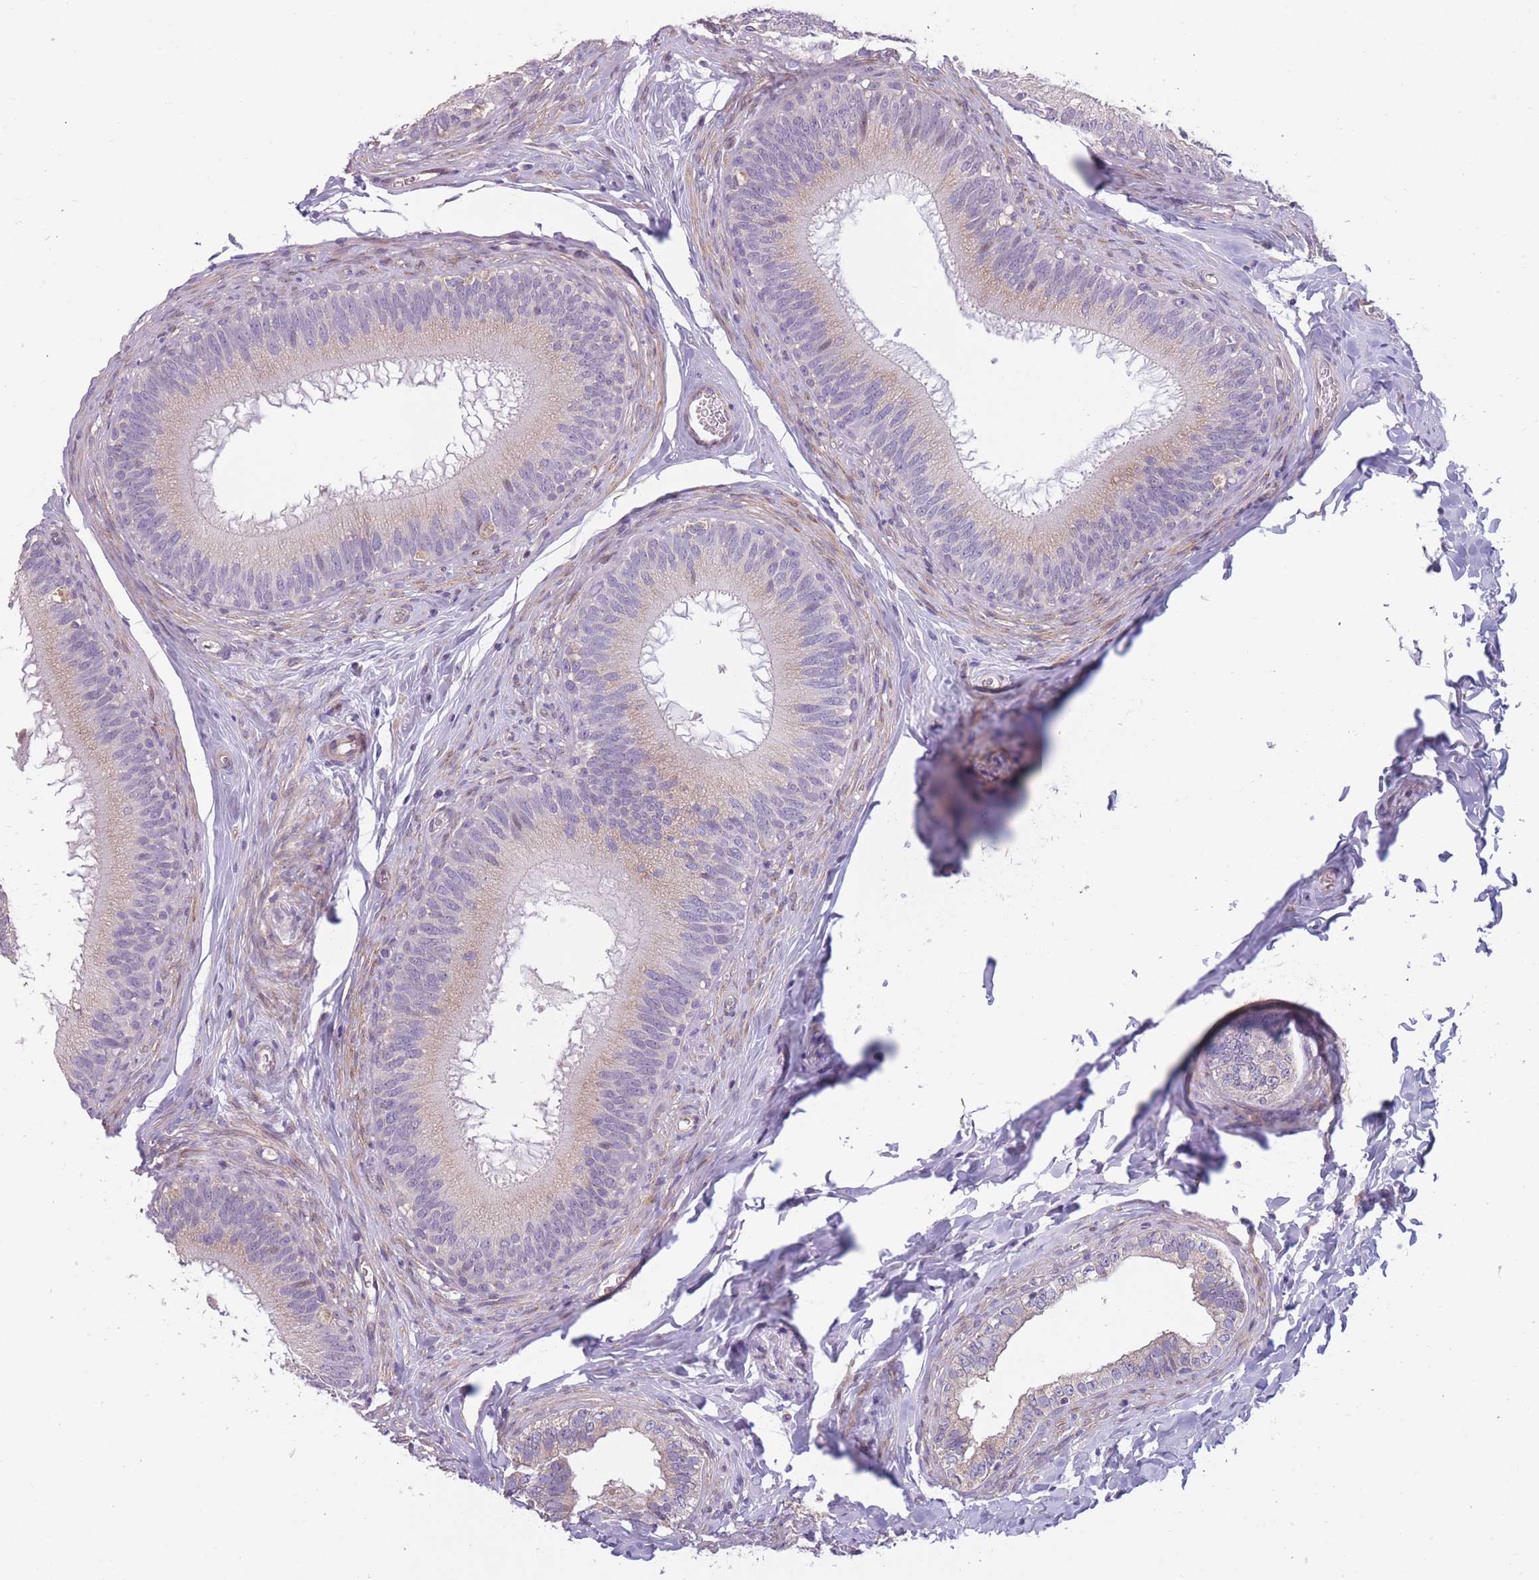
{"staining": {"intensity": "weak", "quantity": "25%-75%", "location": "cytoplasmic/membranous"}, "tissue": "epididymis", "cell_type": "Glandular cells", "image_type": "normal", "snomed": [{"axis": "morphology", "description": "Normal tissue, NOS"}, {"axis": "topography", "description": "Epididymis"}], "caption": "Glandular cells exhibit low levels of weak cytoplasmic/membranous expression in about 25%-75% of cells in benign epididymis.", "gene": "CCNQ", "patient": {"sex": "male", "age": 38}}